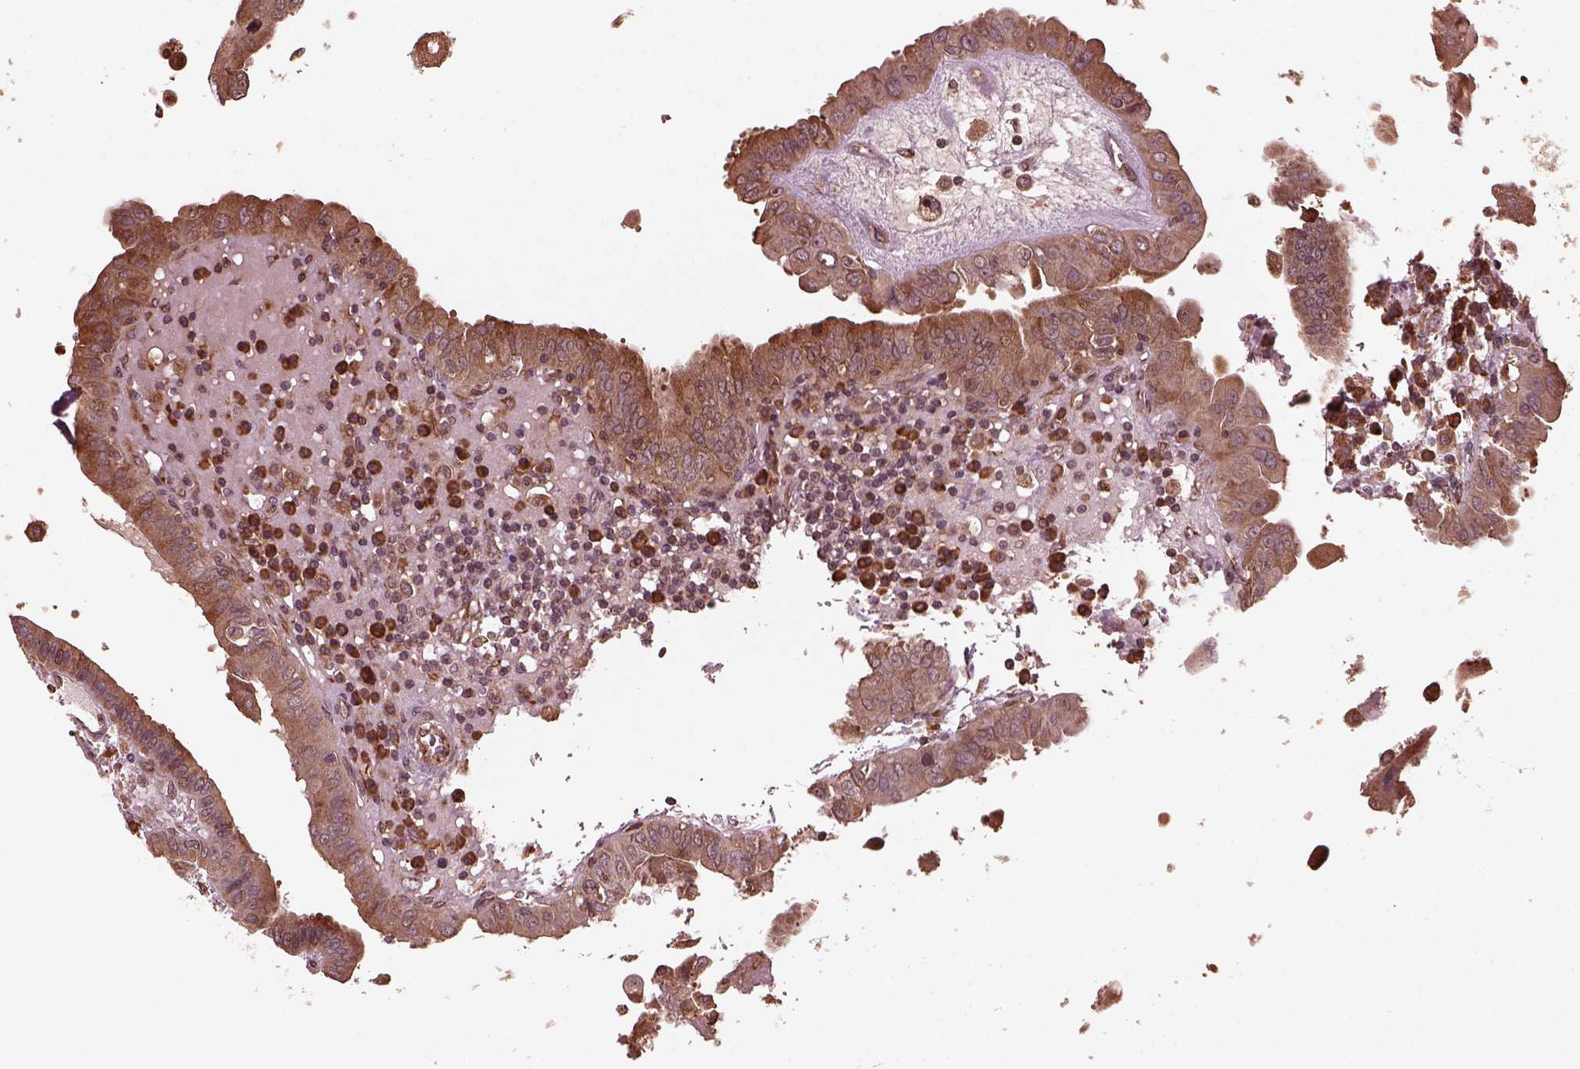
{"staining": {"intensity": "moderate", "quantity": ">75%", "location": "cytoplasmic/membranous"}, "tissue": "thyroid cancer", "cell_type": "Tumor cells", "image_type": "cancer", "snomed": [{"axis": "morphology", "description": "Papillary adenocarcinoma, NOS"}, {"axis": "topography", "description": "Thyroid gland"}], "caption": "Thyroid papillary adenocarcinoma stained with immunohistochemistry displays moderate cytoplasmic/membranous positivity in about >75% of tumor cells. (DAB = brown stain, brightfield microscopy at high magnification).", "gene": "ZNF292", "patient": {"sex": "female", "age": 37}}